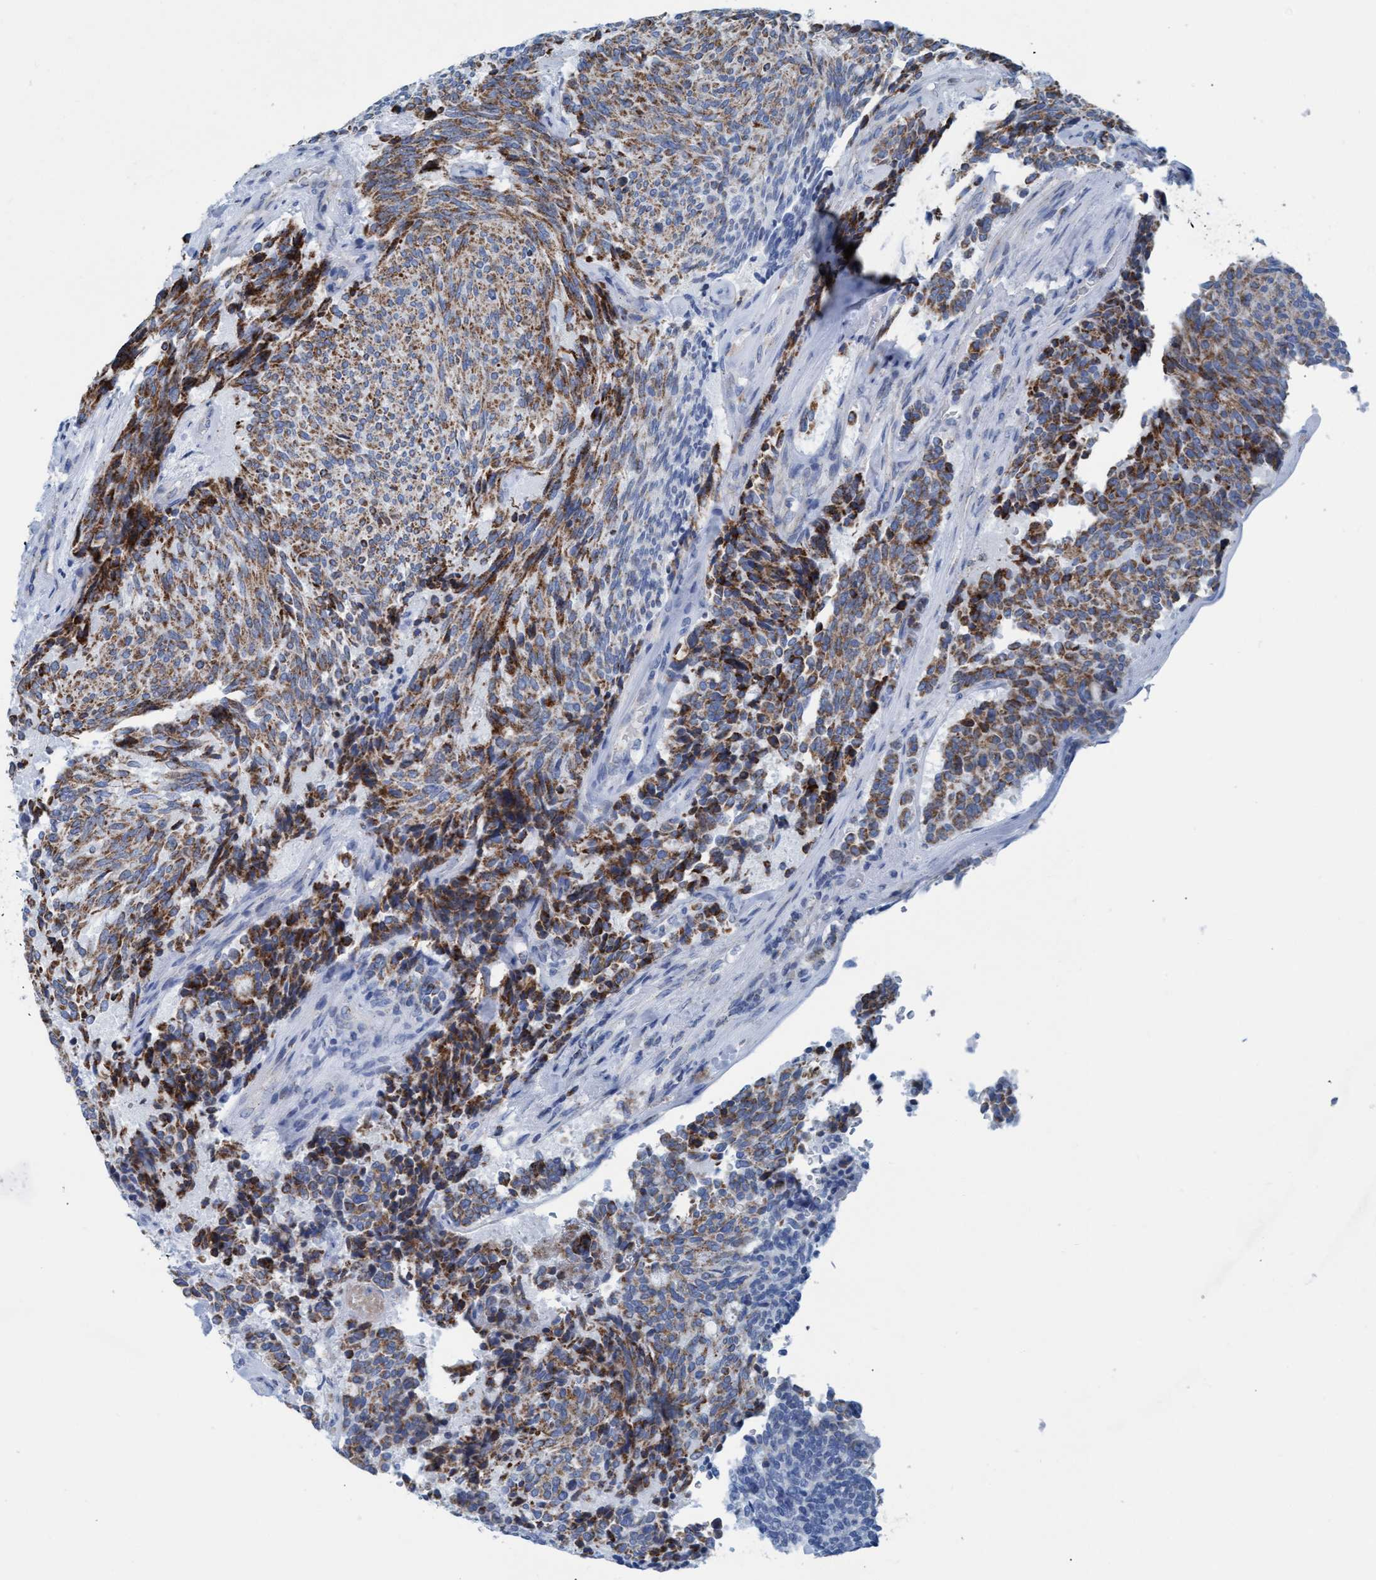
{"staining": {"intensity": "moderate", "quantity": ">75%", "location": "cytoplasmic/membranous"}, "tissue": "carcinoid", "cell_type": "Tumor cells", "image_type": "cancer", "snomed": [{"axis": "morphology", "description": "Carcinoid, malignant, NOS"}, {"axis": "topography", "description": "Pancreas"}], "caption": "This histopathology image reveals immunohistochemistry (IHC) staining of human malignant carcinoid, with medium moderate cytoplasmic/membranous positivity in approximately >75% of tumor cells.", "gene": "GGA3", "patient": {"sex": "female", "age": 54}}